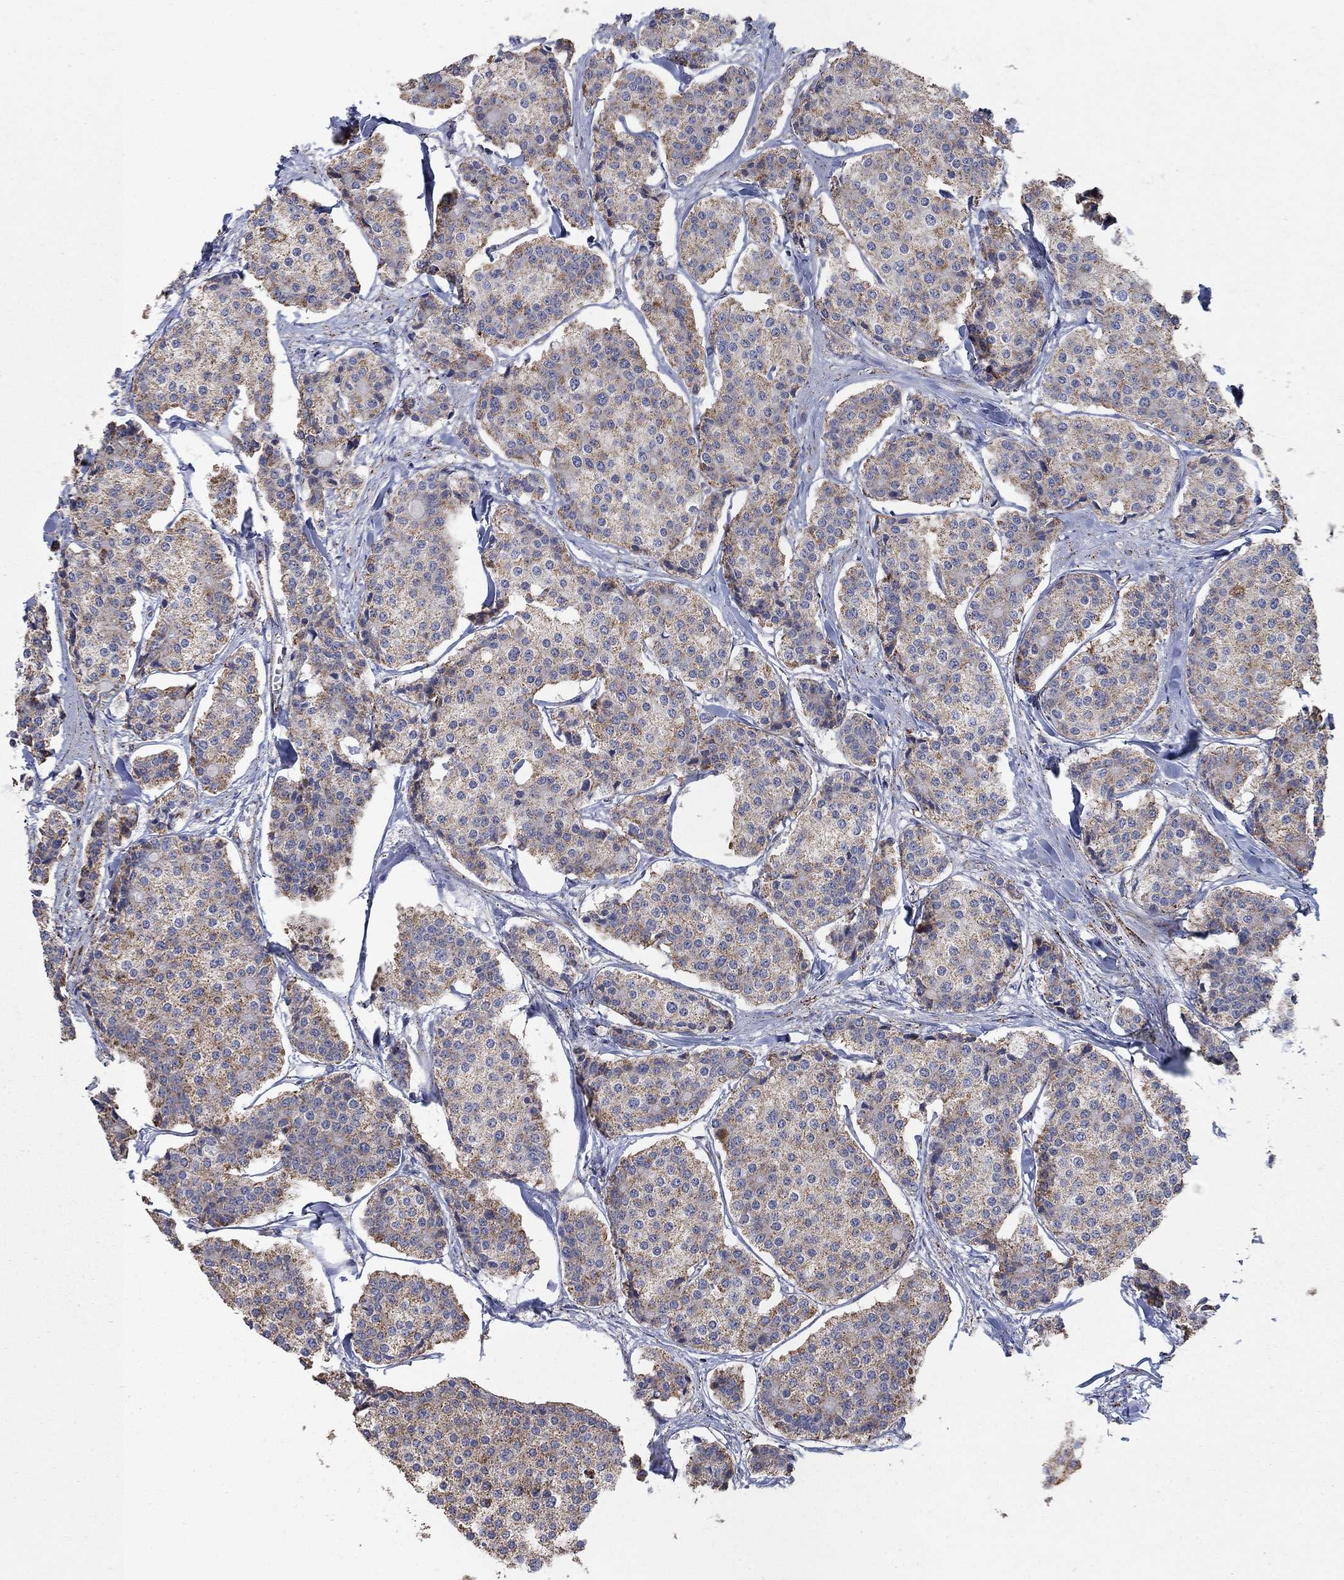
{"staining": {"intensity": "weak", "quantity": ">75%", "location": "cytoplasmic/membranous"}, "tissue": "carcinoid", "cell_type": "Tumor cells", "image_type": "cancer", "snomed": [{"axis": "morphology", "description": "Carcinoid, malignant, NOS"}, {"axis": "topography", "description": "Small intestine"}], "caption": "Immunohistochemistry staining of carcinoid (malignant), which reveals low levels of weak cytoplasmic/membranous staining in approximately >75% of tumor cells indicating weak cytoplasmic/membranous protein positivity. The staining was performed using DAB (brown) for protein detection and nuclei were counterstained in hematoxylin (blue).", "gene": "PNPLA2", "patient": {"sex": "female", "age": 65}}